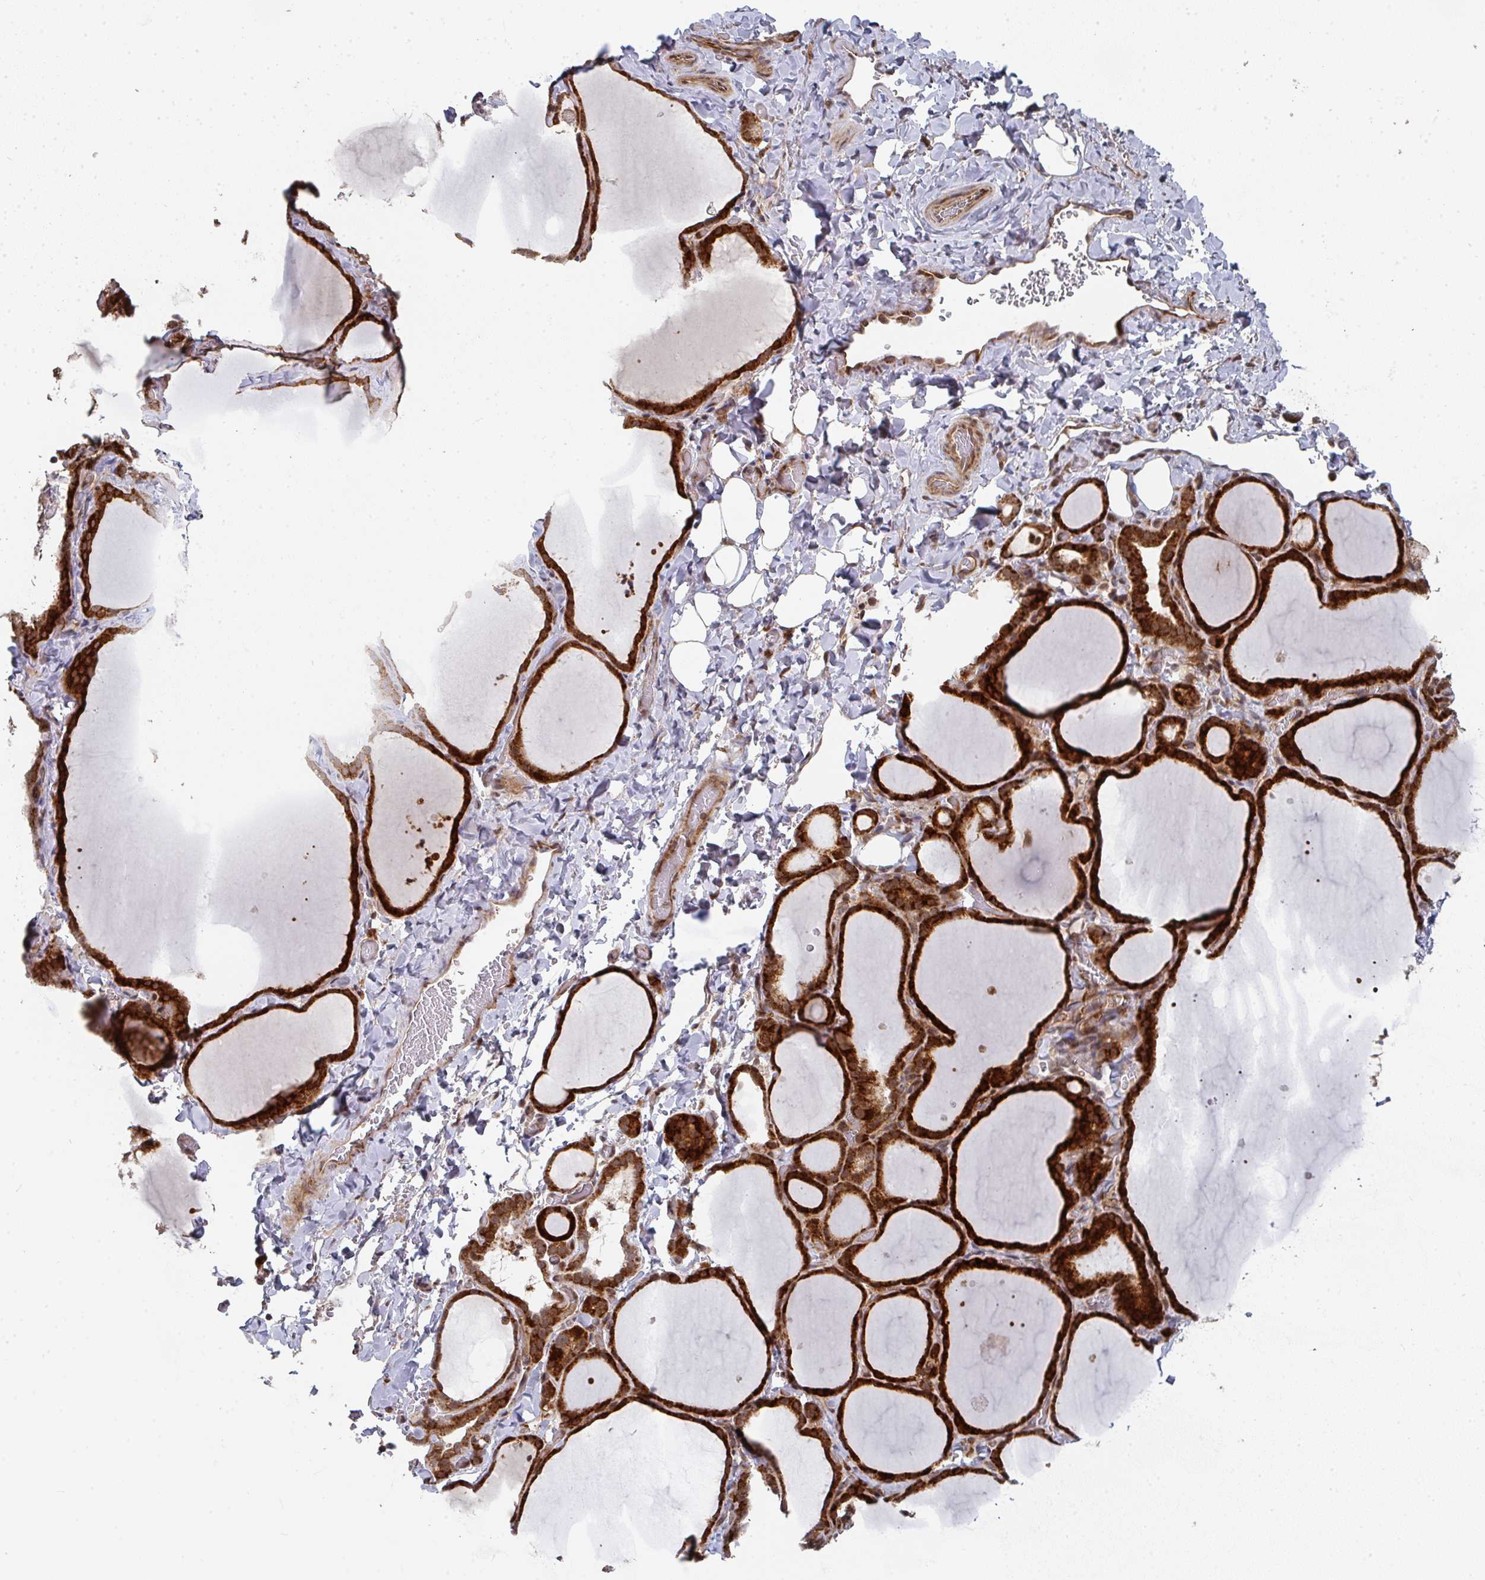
{"staining": {"intensity": "strong", "quantity": ">75%", "location": "cytoplasmic/membranous,nuclear"}, "tissue": "thyroid gland", "cell_type": "Glandular cells", "image_type": "normal", "snomed": [{"axis": "morphology", "description": "Normal tissue, NOS"}, {"axis": "topography", "description": "Thyroid gland"}], "caption": "An immunohistochemistry (IHC) histopathology image of normal tissue is shown. Protein staining in brown shows strong cytoplasmic/membranous,nuclear positivity in thyroid gland within glandular cells. Nuclei are stained in blue.", "gene": "RBBP5", "patient": {"sex": "female", "age": 22}}